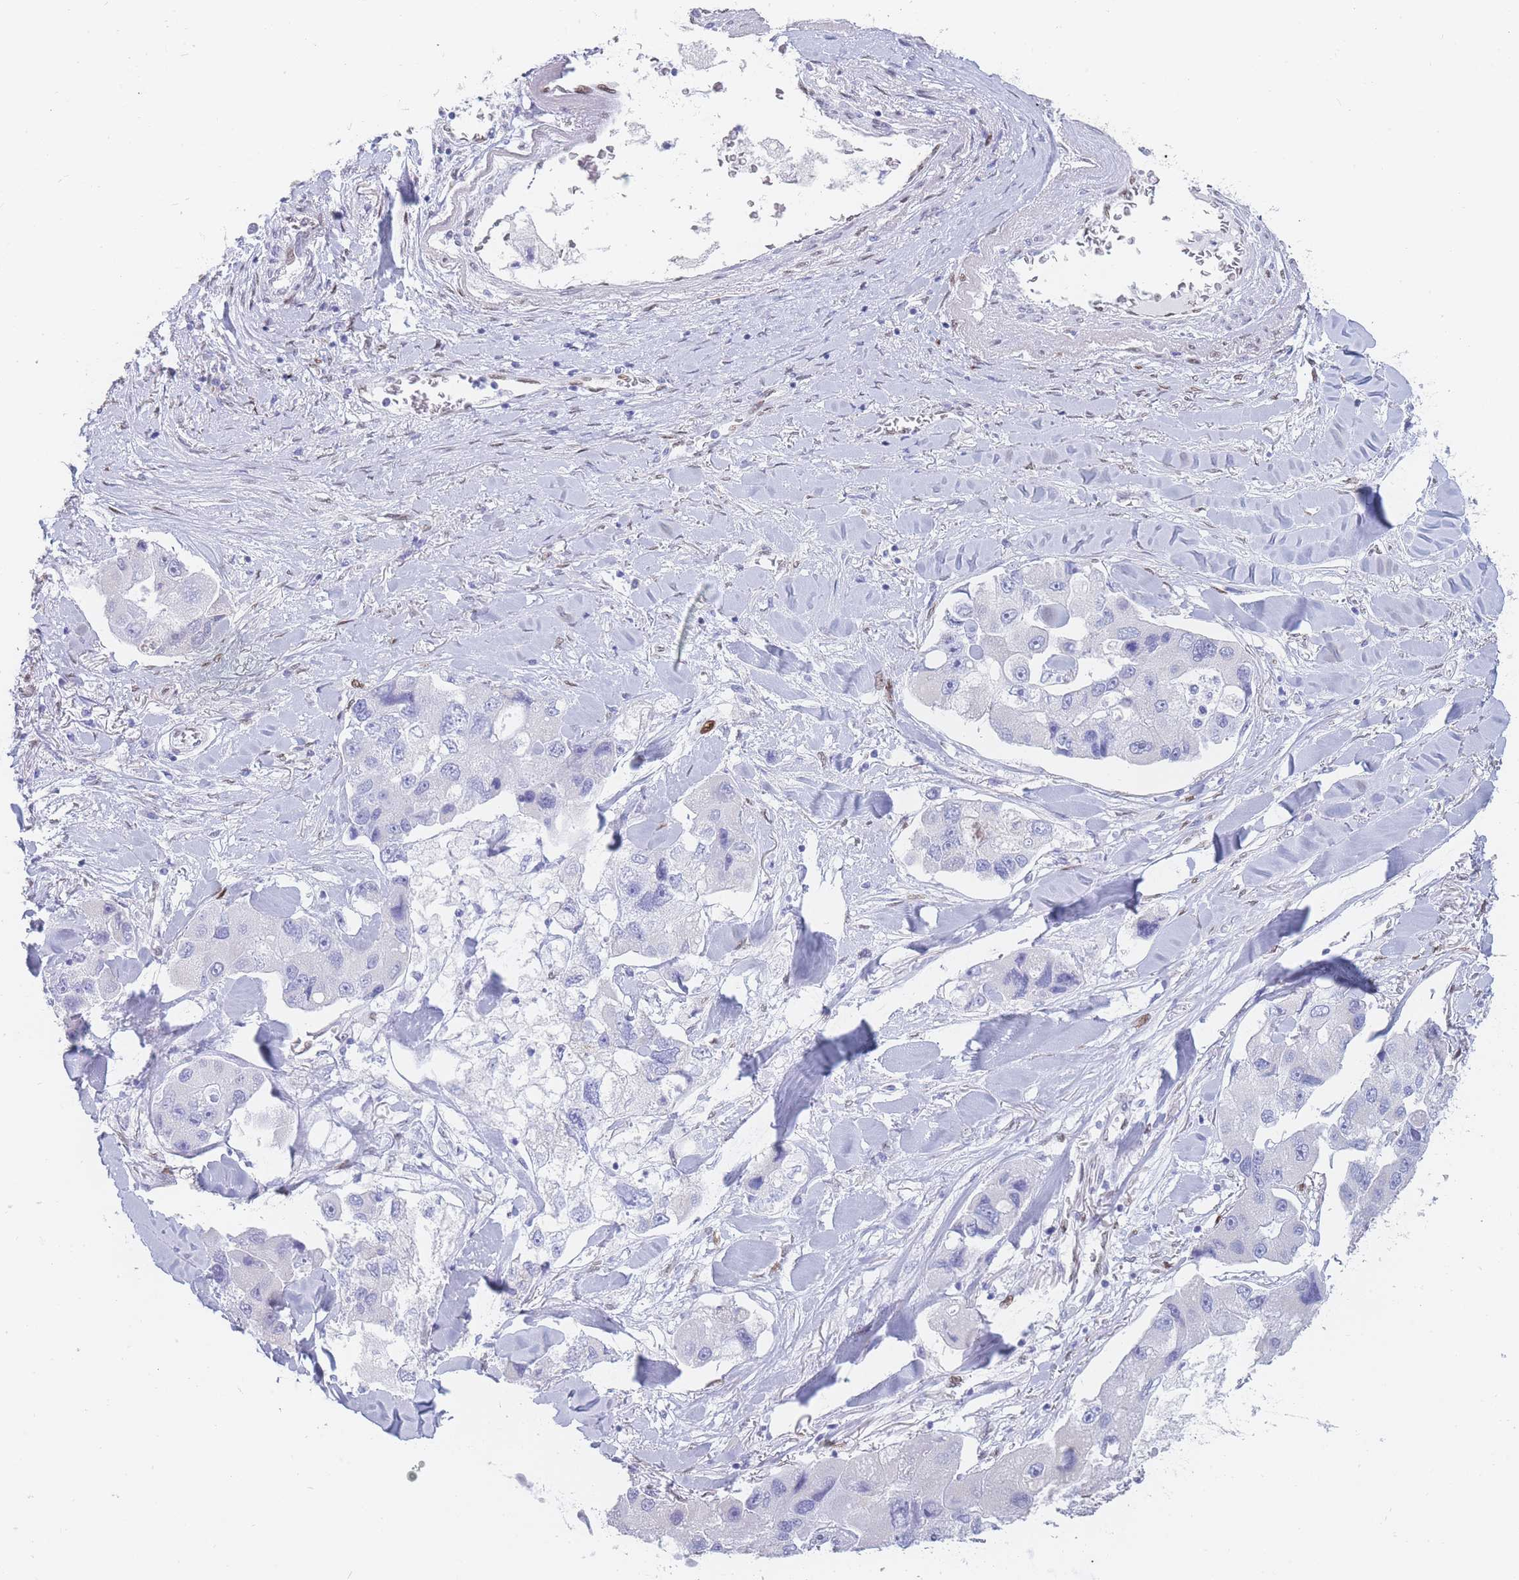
{"staining": {"intensity": "negative", "quantity": "none", "location": "none"}, "tissue": "lung cancer", "cell_type": "Tumor cells", "image_type": "cancer", "snomed": [{"axis": "morphology", "description": "Adenocarcinoma, NOS"}, {"axis": "topography", "description": "Lung"}], "caption": "Lung adenocarcinoma was stained to show a protein in brown. There is no significant staining in tumor cells. (Stains: DAB immunohistochemistry with hematoxylin counter stain, Microscopy: brightfield microscopy at high magnification).", "gene": "PSMB5", "patient": {"sex": "female", "age": 54}}